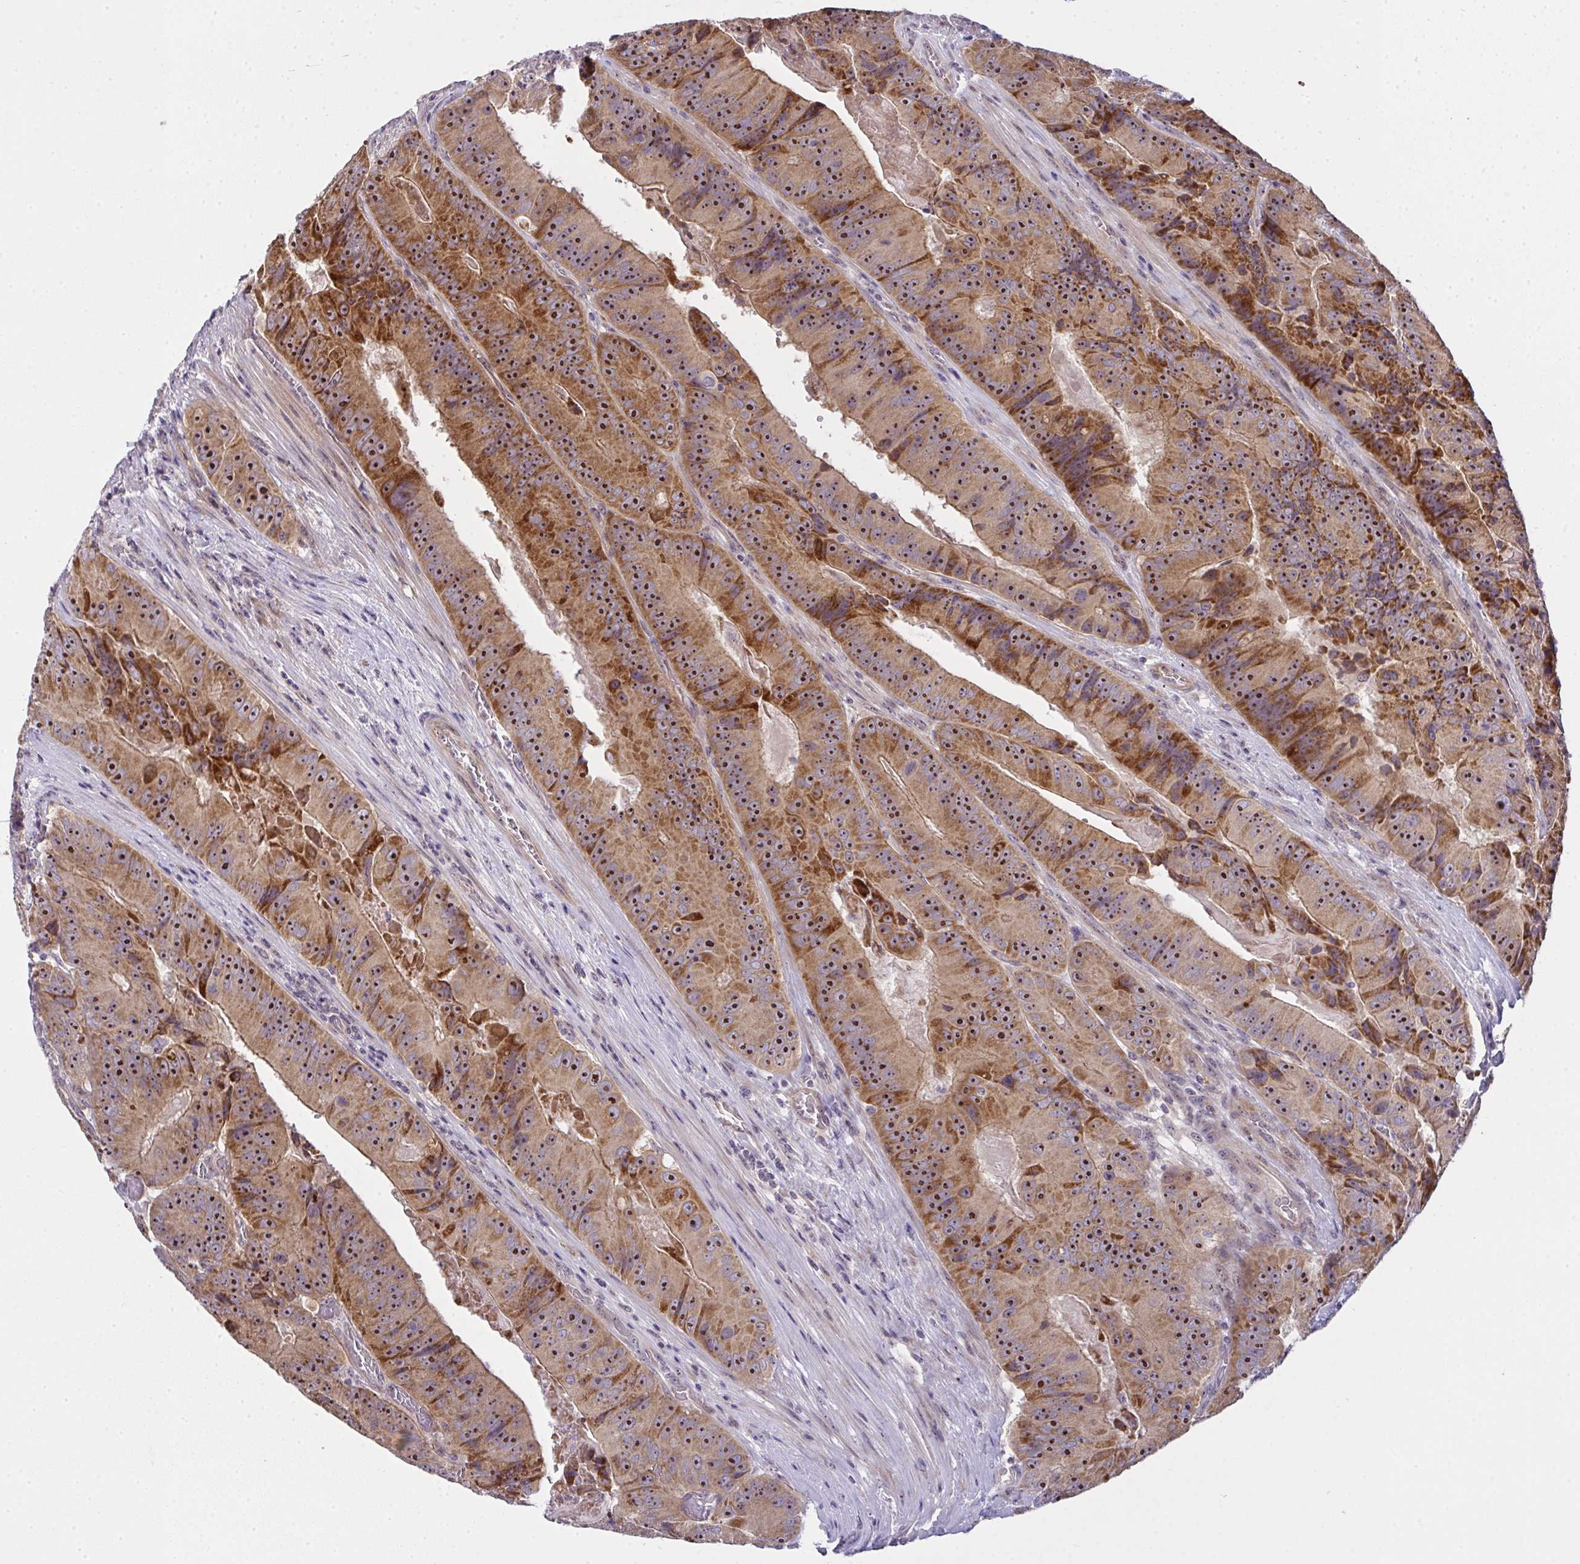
{"staining": {"intensity": "moderate", "quantity": ">75%", "location": "cytoplasmic/membranous,nuclear"}, "tissue": "colorectal cancer", "cell_type": "Tumor cells", "image_type": "cancer", "snomed": [{"axis": "morphology", "description": "Adenocarcinoma, NOS"}, {"axis": "topography", "description": "Colon"}], "caption": "Immunohistochemical staining of human colorectal cancer (adenocarcinoma) shows medium levels of moderate cytoplasmic/membranous and nuclear staining in about >75% of tumor cells.", "gene": "NT5C1A", "patient": {"sex": "female", "age": 86}}